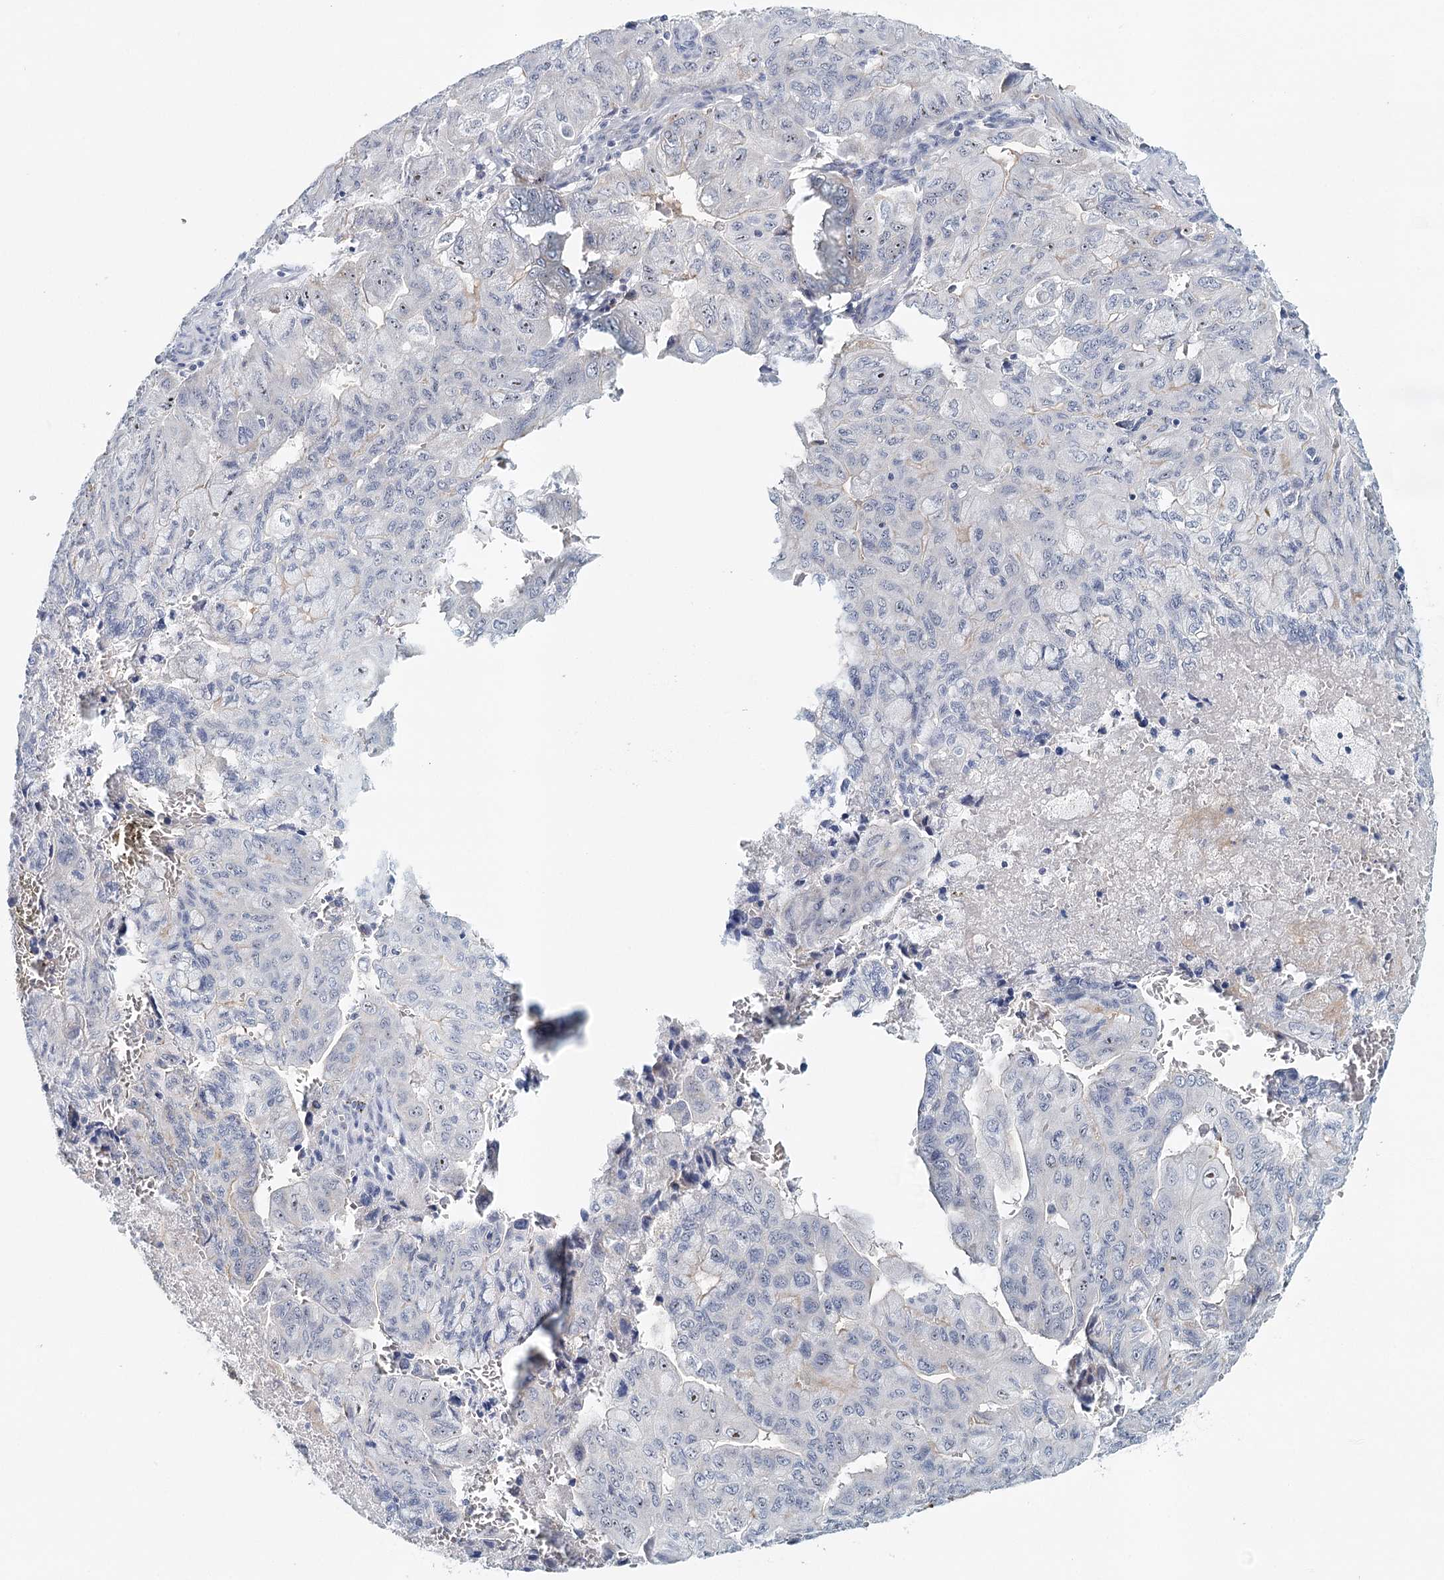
{"staining": {"intensity": "negative", "quantity": "none", "location": "none"}, "tissue": "pancreatic cancer", "cell_type": "Tumor cells", "image_type": "cancer", "snomed": [{"axis": "morphology", "description": "Adenocarcinoma, NOS"}, {"axis": "topography", "description": "Pancreas"}], "caption": "Tumor cells are negative for protein expression in human pancreatic cancer.", "gene": "RBM43", "patient": {"sex": "male", "age": 51}}